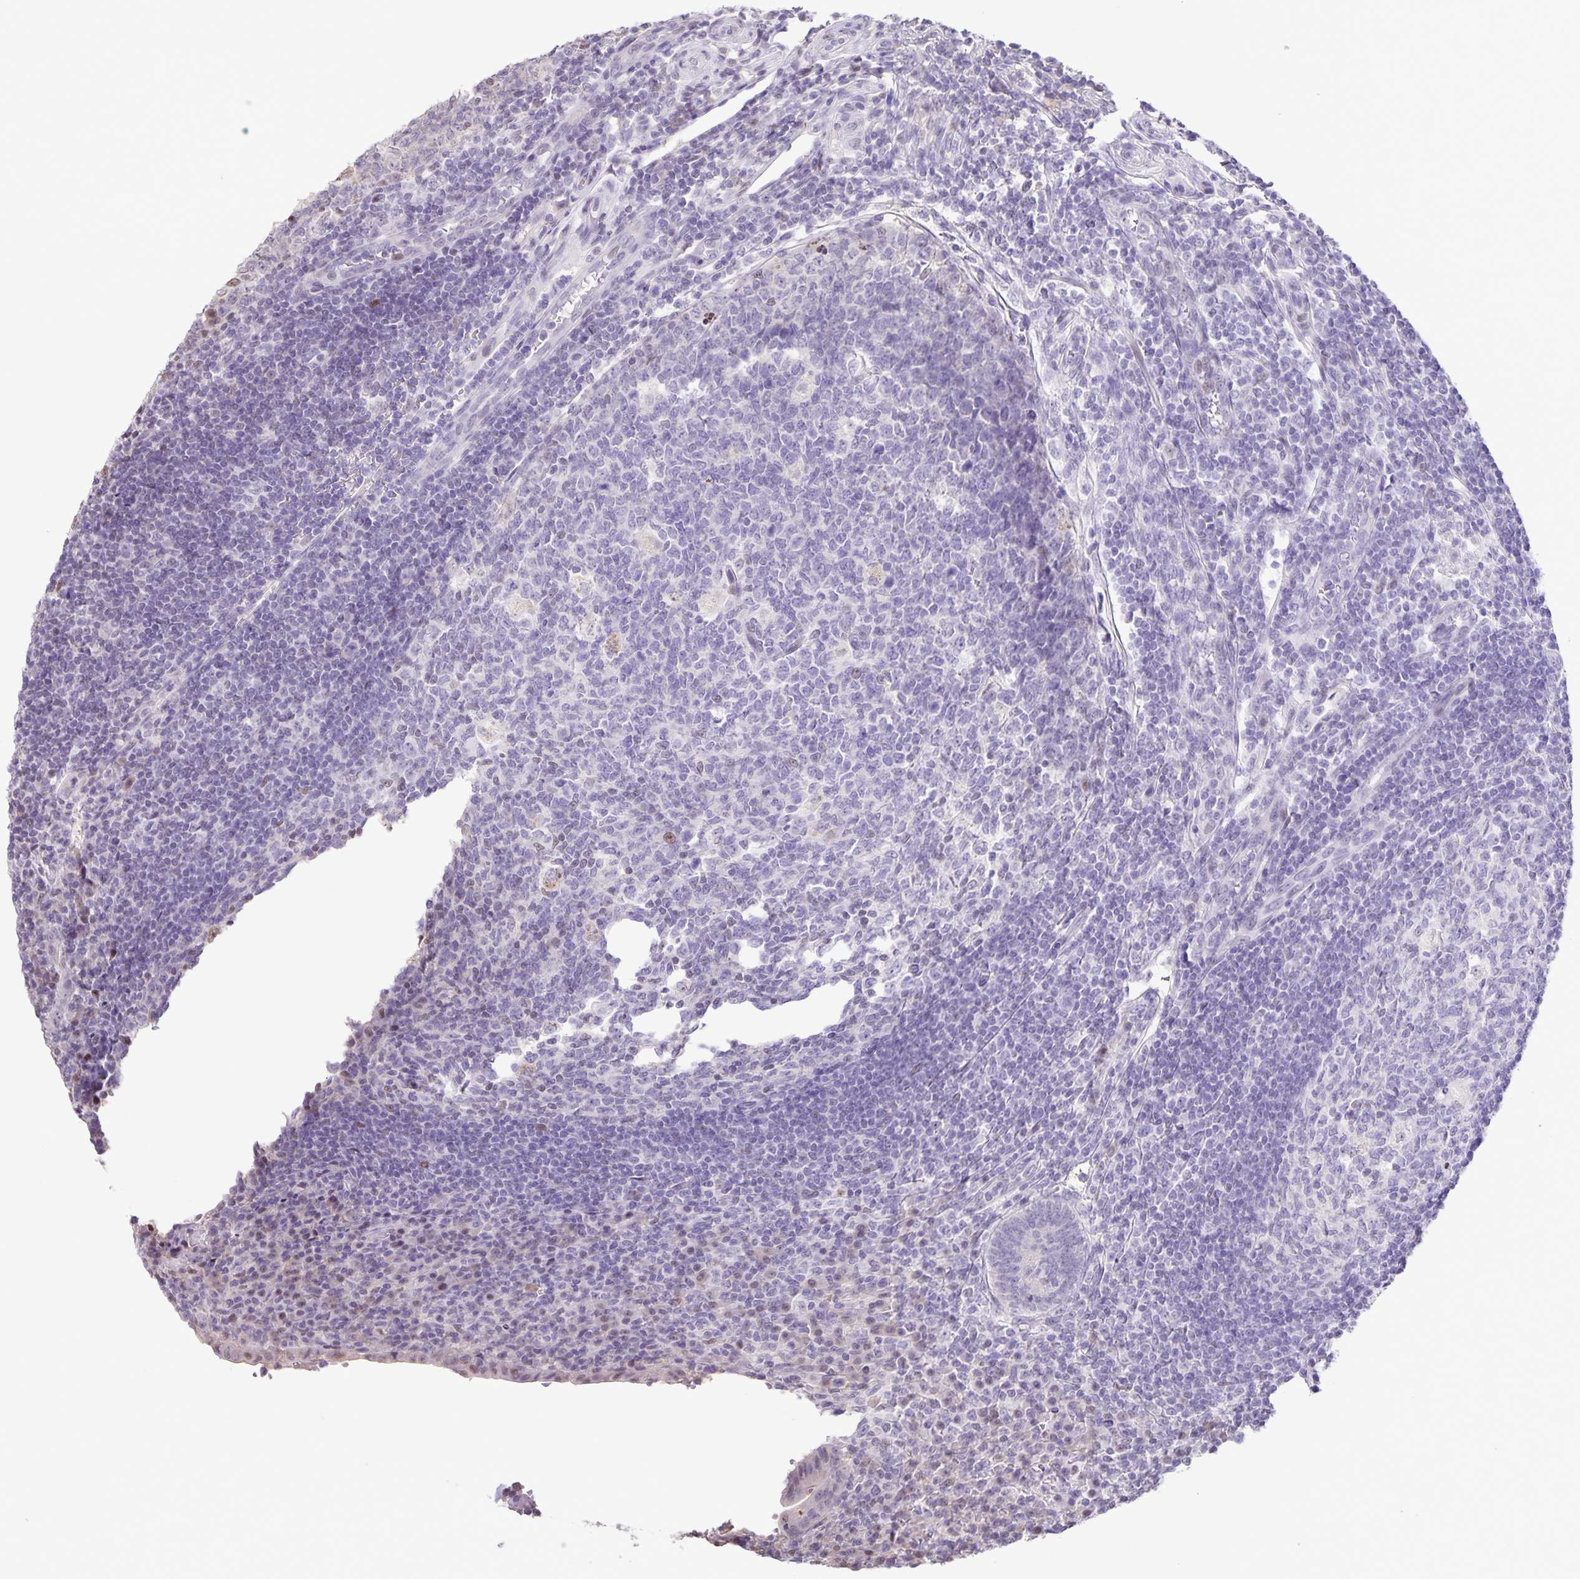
{"staining": {"intensity": "negative", "quantity": "none", "location": "none"}, "tissue": "appendix", "cell_type": "Glandular cells", "image_type": "normal", "snomed": [{"axis": "morphology", "description": "Normal tissue, NOS"}, {"axis": "topography", "description": "Appendix"}], "caption": "DAB immunohistochemical staining of unremarkable appendix shows no significant positivity in glandular cells. (DAB immunohistochemistry with hematoxylin counter stain).", "gene": "ONECUT2", "patient": {"sex": "male", "age": 18}}